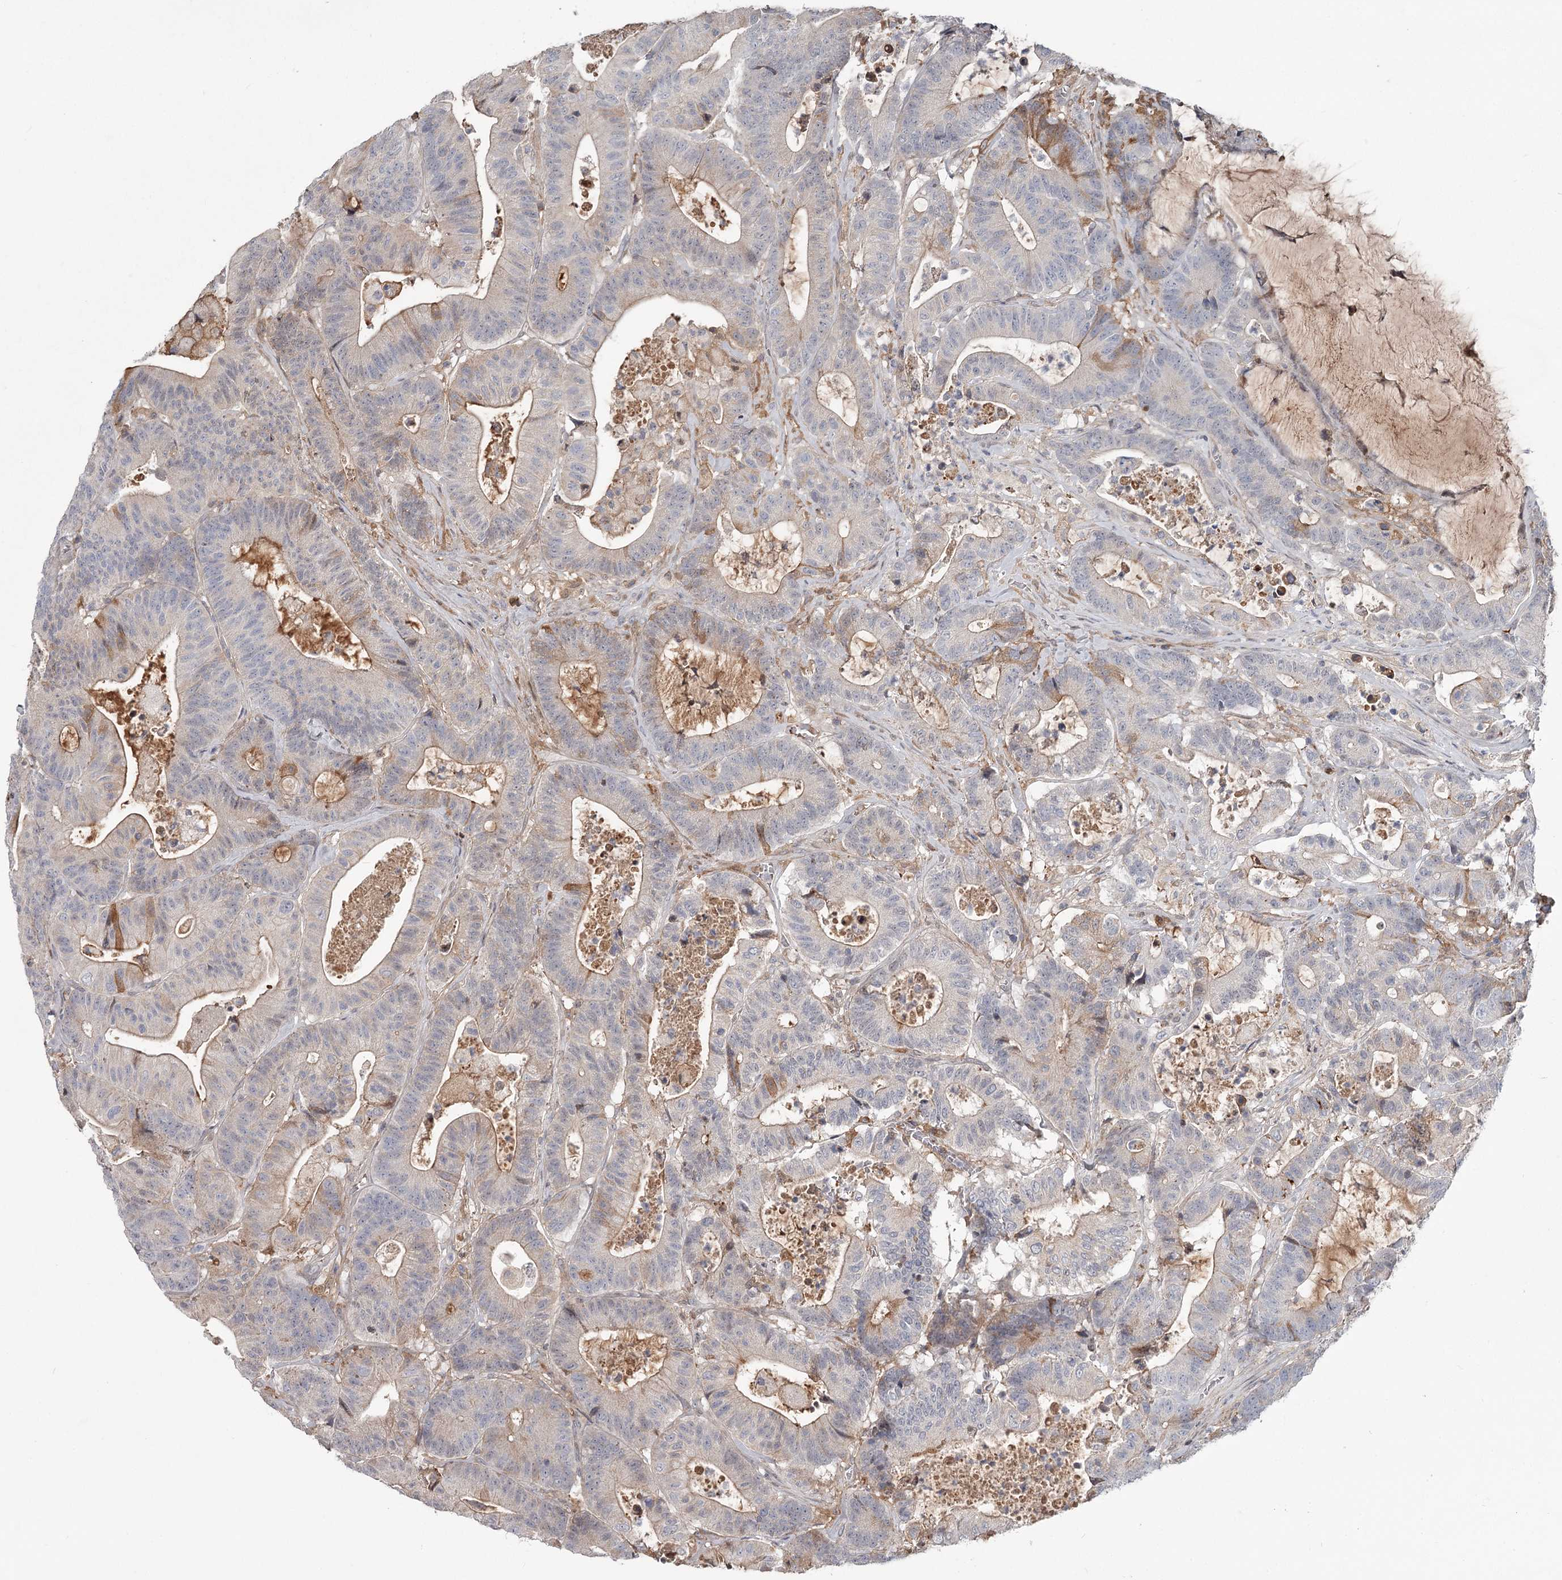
{"staining": {"intensity": "moderate", "quantity": "<25%", "location": "cytoplasmic/membranous"}, "tissue": "colorectal cancer", "cell_type": "Tumor cells", "image_type": "cancer", "snomed": [{"axis": "morphology", "description": "Adenocarcinoma, NOS"}, {"axis": "topography", "description": "Colon"}], "caption": "High-power microscopy captured an immunohistochemistry image of colorectal cancer (adenocarcinoma), revealing moderate cytoplasmic/membranous staining in about <25% of tumor cells.", "gene": "DHRS9", "patient": {"sex": "female", "age": 84}}